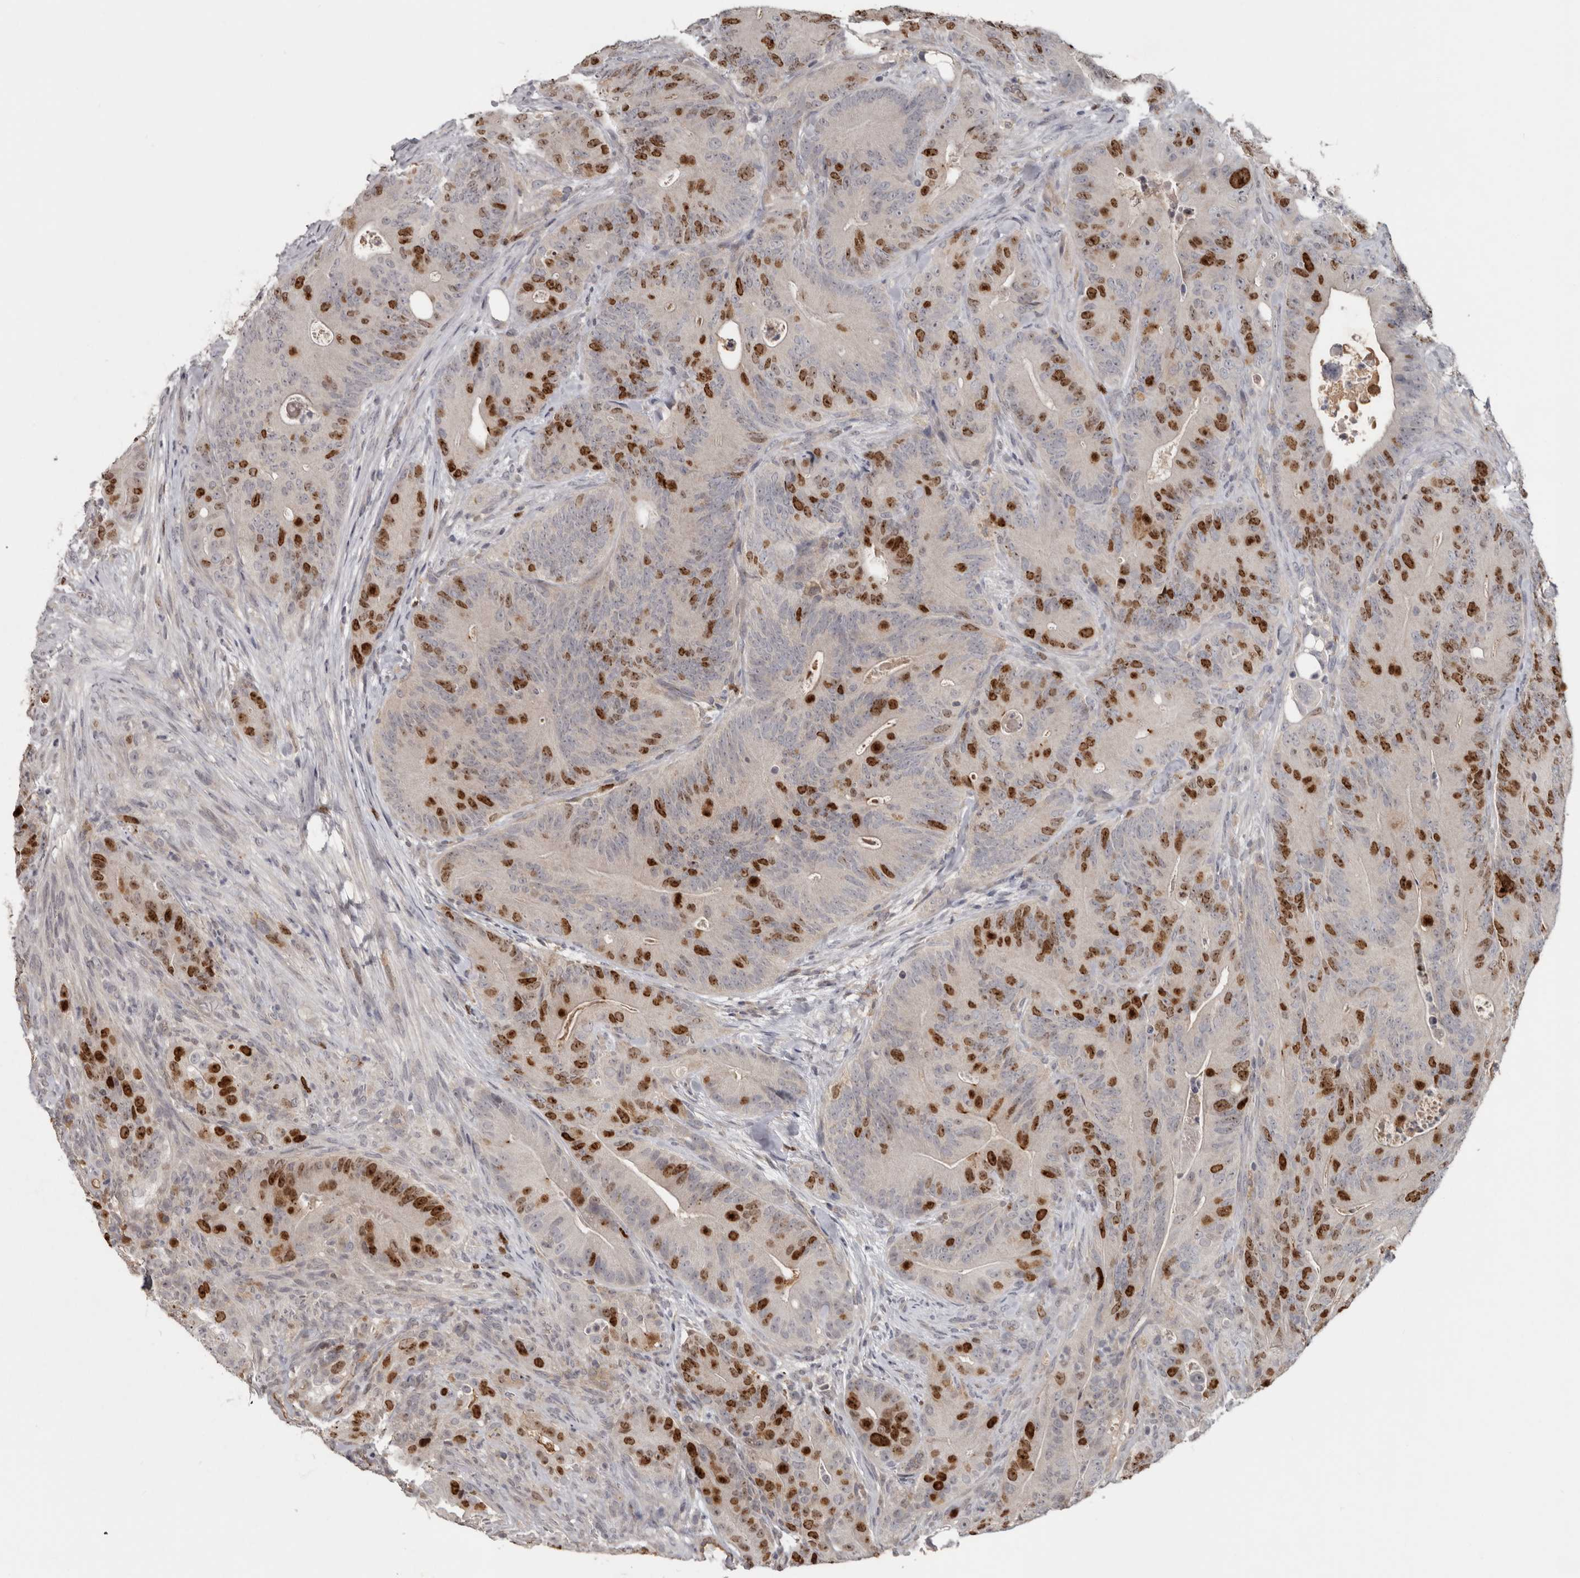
{"staining": {"intensity": "strong", "quantity": "25%-75%", "location": "nuclear"}, "tissue": "colorectal cancer", "cell_type": "Tumor cells", "image_type": "cancer", "snomed": [{"axis": "morphology", "description": "Normal tissue, NOS"}, {"axis": "topography", "description": "Colon"}], "caption": "Colorectal cancer stained with DAB immunohistochemistry exhibits high levels of strong nuclear expression in about 25%-75% of tumor cells. (DAB (3,3'-diaminobenzidine) IHC with brightfield microscopy, high magnification).", "gene": "CDCA8", "patient": {"sex": "female", "age": 82}}